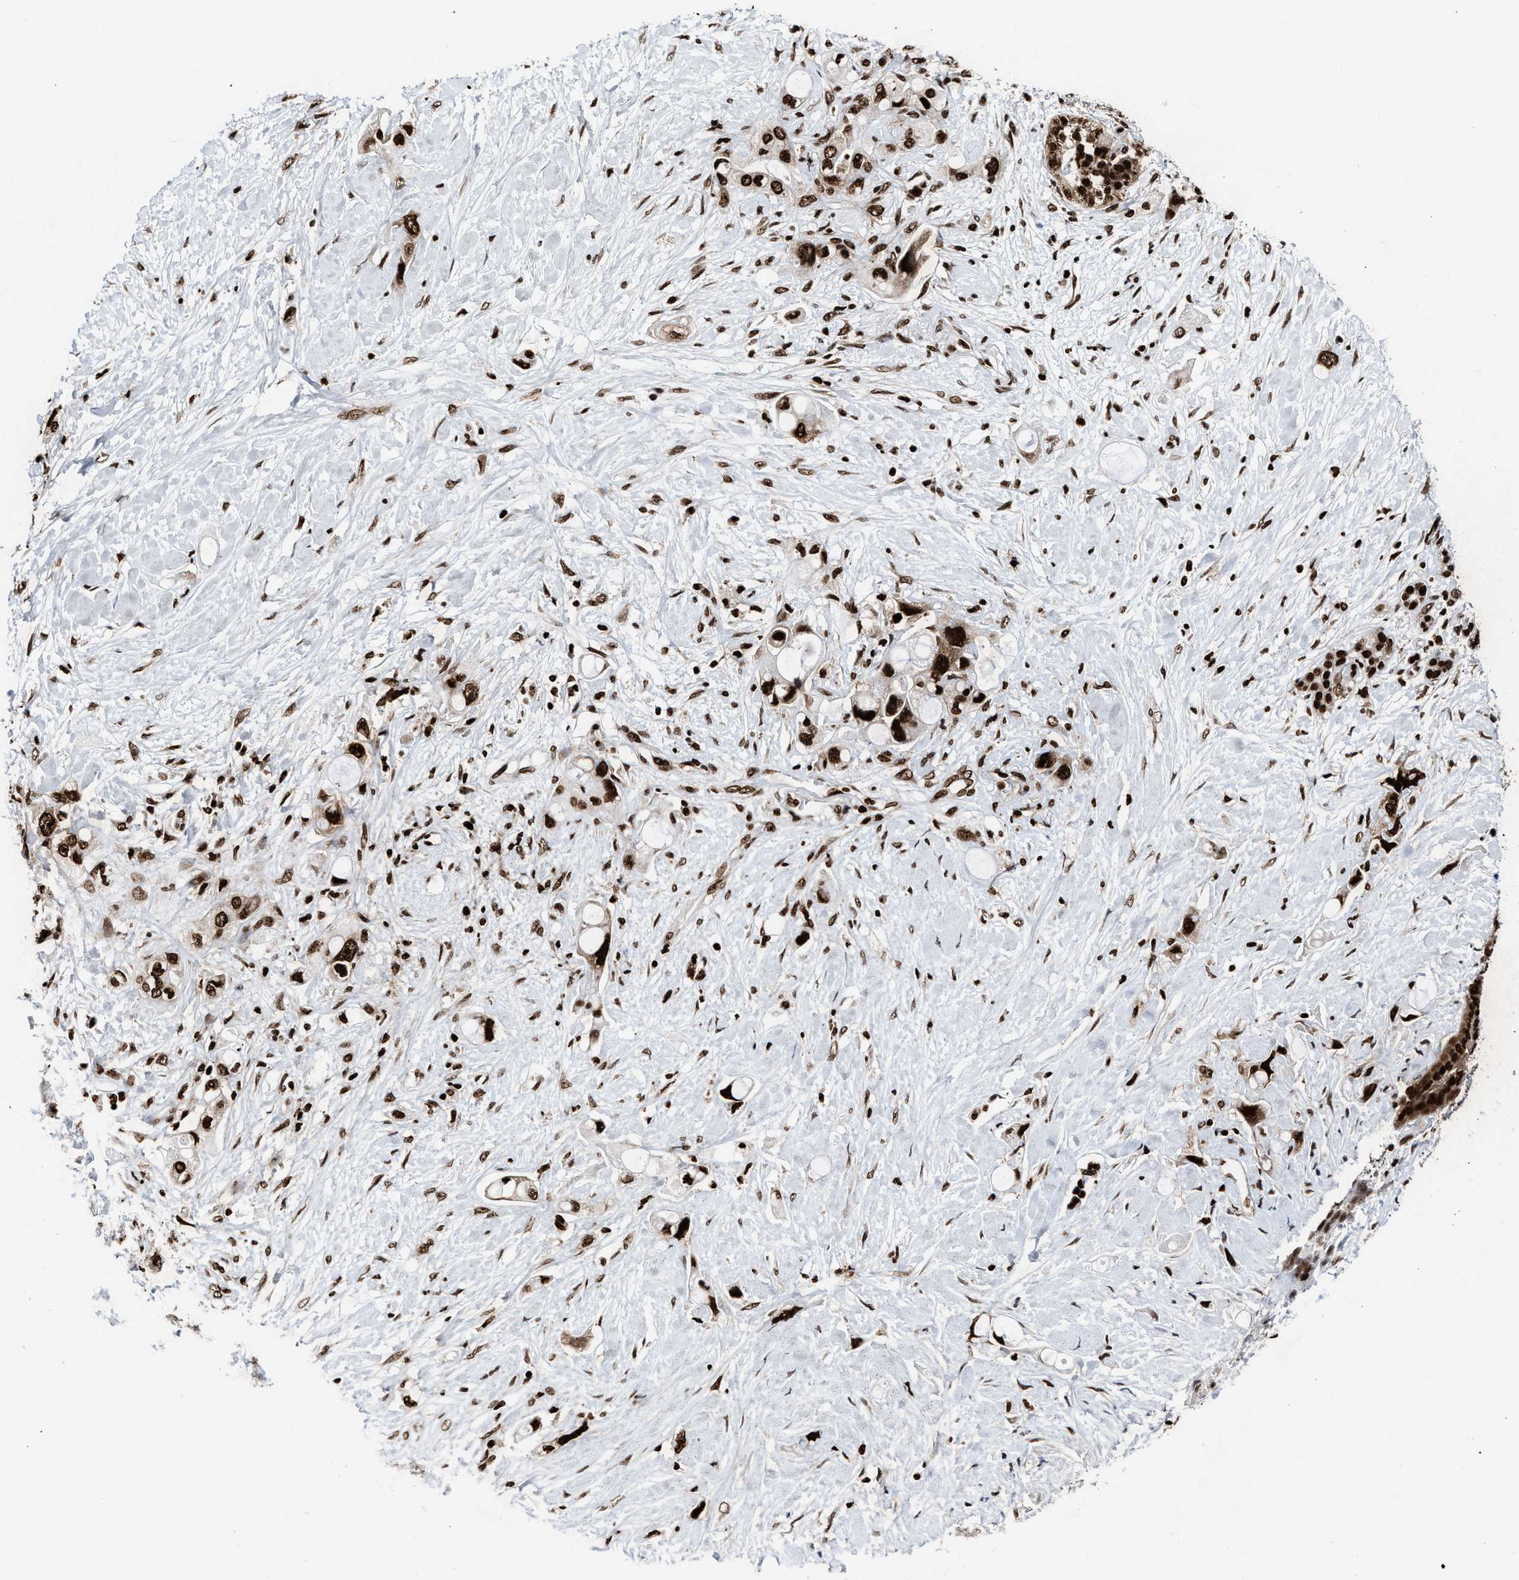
{"staining": {"intensity": "strong", "quantity": ">75%", "location": "nuclear"}, "tissue": "pancreatic cancer", "cell_type": "Tumor cells", "image_type": "cancer", "snomed": [{"axis": "morphology", "description": "Adenocarcinoma, NOS"}, {"axis": "topography", "description": "Pancreas"}], "caption": "The immunohistochemical stain shows strong nuclear staining in tumor cells of adenocarcinoma (pancreatic) tissue. The protein of interest is stained brown, and the nuclei are stained in blue (DAB IHC with brightfield microscopy, high magnification).", "gene": "ALYREF", "patient": {"sex": "female", "age": 56}}